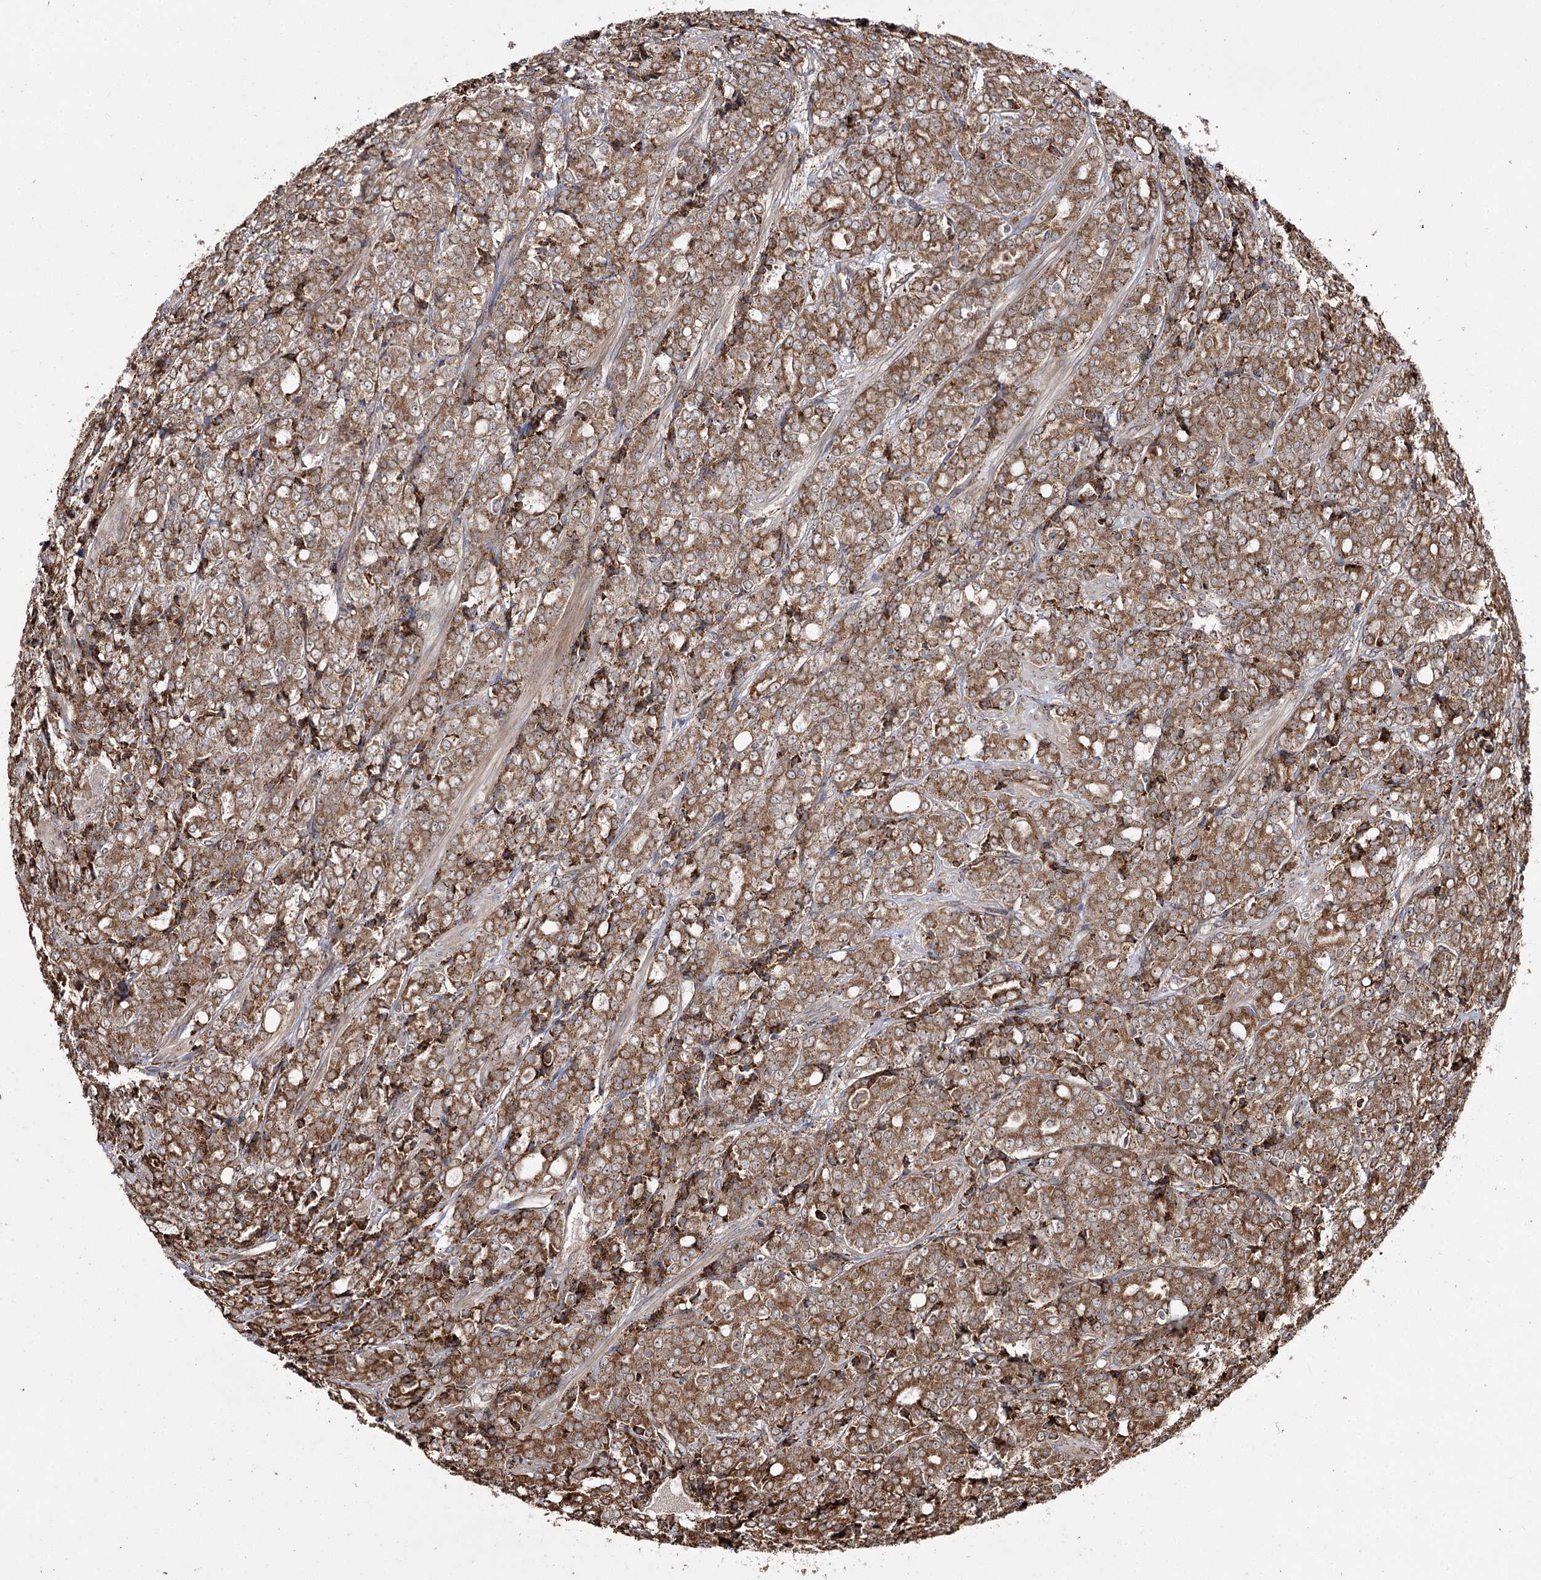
{"staining": {"intensity": "moderate", "quantity": ">75%", "location": "cytoplasmic/membranous"}, "tissue": "prostate cancer", "cell_type": "Tumor cells", "image_type": "cancer", "snomed": [{"axis": "morphology", "description": "Adenocarcinoma, High grade"}, {"axis": "topography", "description": "Prostate"}], "caption": "An image showing moderate cytoplasmic/membranous staining in approximately >75% of tumor cells in prostate high-grade adenocarcinoma, as visualized by brown immunohistochemical staining.", "gene": "FANCL", "patient": {"sex": "male", "age": 62}}